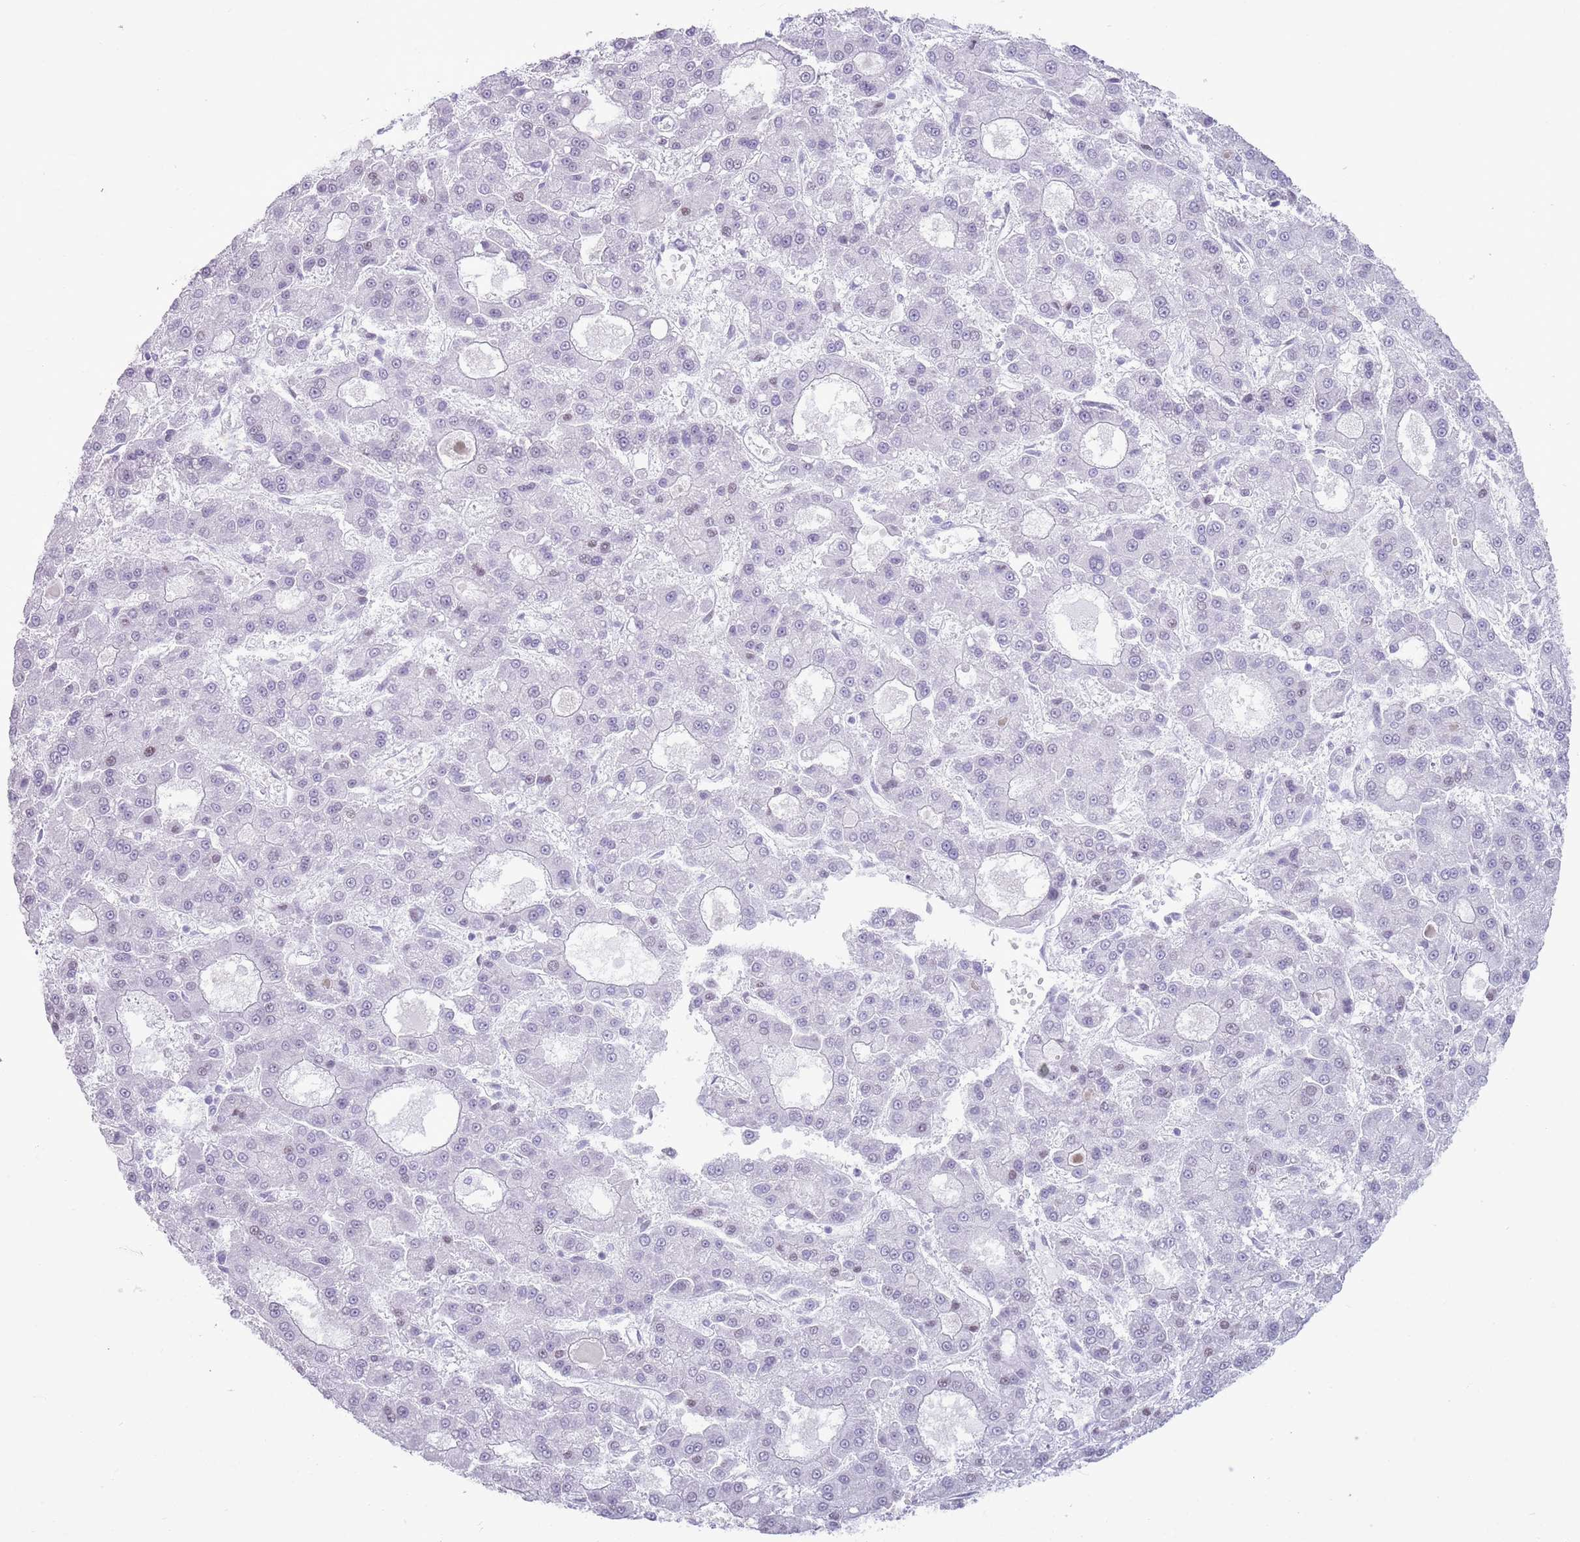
{"staining": {"intensity": "negative", "quantity": "none", "location": "none"}, "tissue": "liver cancer", "cell_type": "Tumor cells", "image_type": "cancer", "snomed": [{"axis": "morphology", "description": "Carcinoma, Hepatocellular, NOS"}, {"axis": "topography", "description": "Liver"}], "caption": "Liver cancer was stained to show a protein in brown. There is no significant expression in tumor cells.", "gene": "ASIP", "patient": {"sex": "male", "age": 70}}